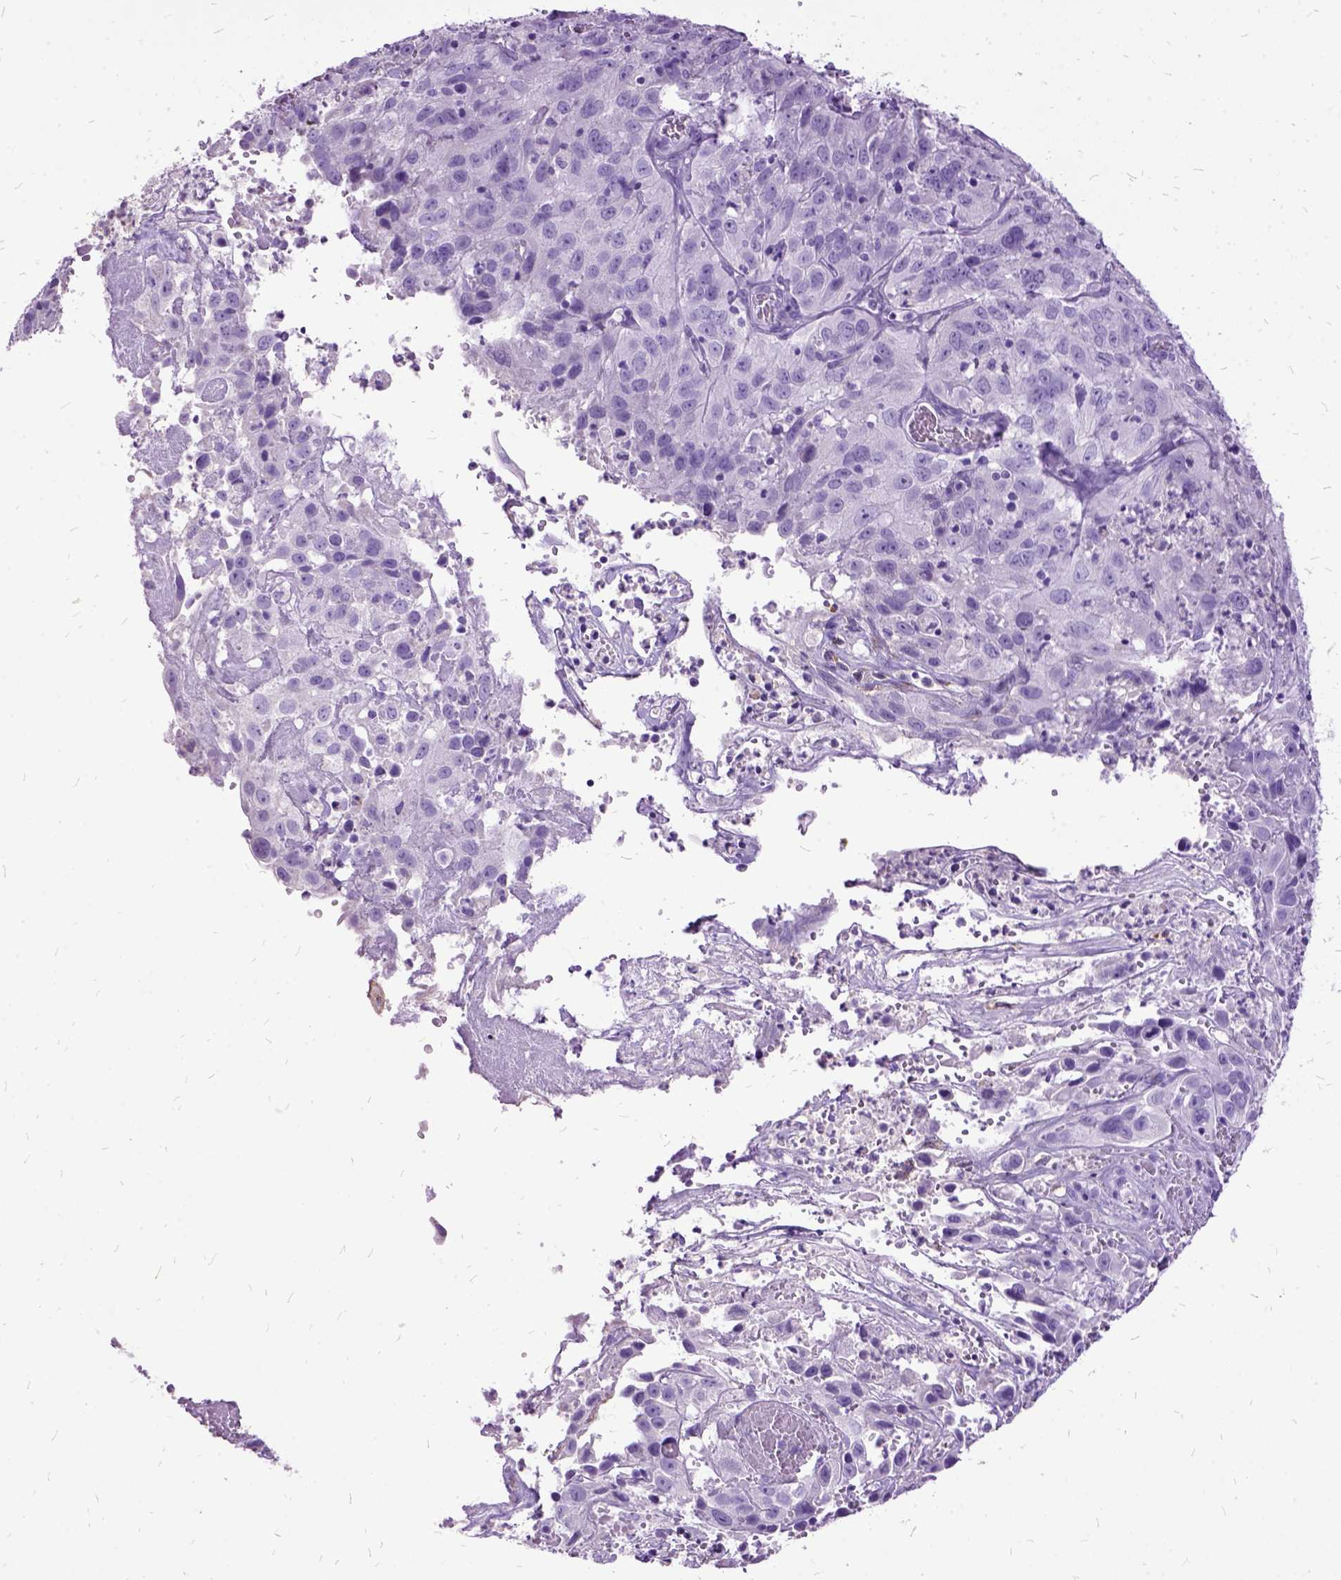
{"staining": {"intensity": "negative", "quantity": "none", "location": "none"}, "tissue": "cervical cancer", "cell_type": "Tumor cells", "image_type": "cancer", "snomed": [{"axis": "morphology", "description": "Squamous cell carcinoma, NOS"}, {"axis": "topography", "description": "Cervix"}], "caption": "The photomicrograph exhibits no significant positivity in tumor cells of cervical cancer.", "gene": "MME", "patient": {"sex": "female", "age": 32}}